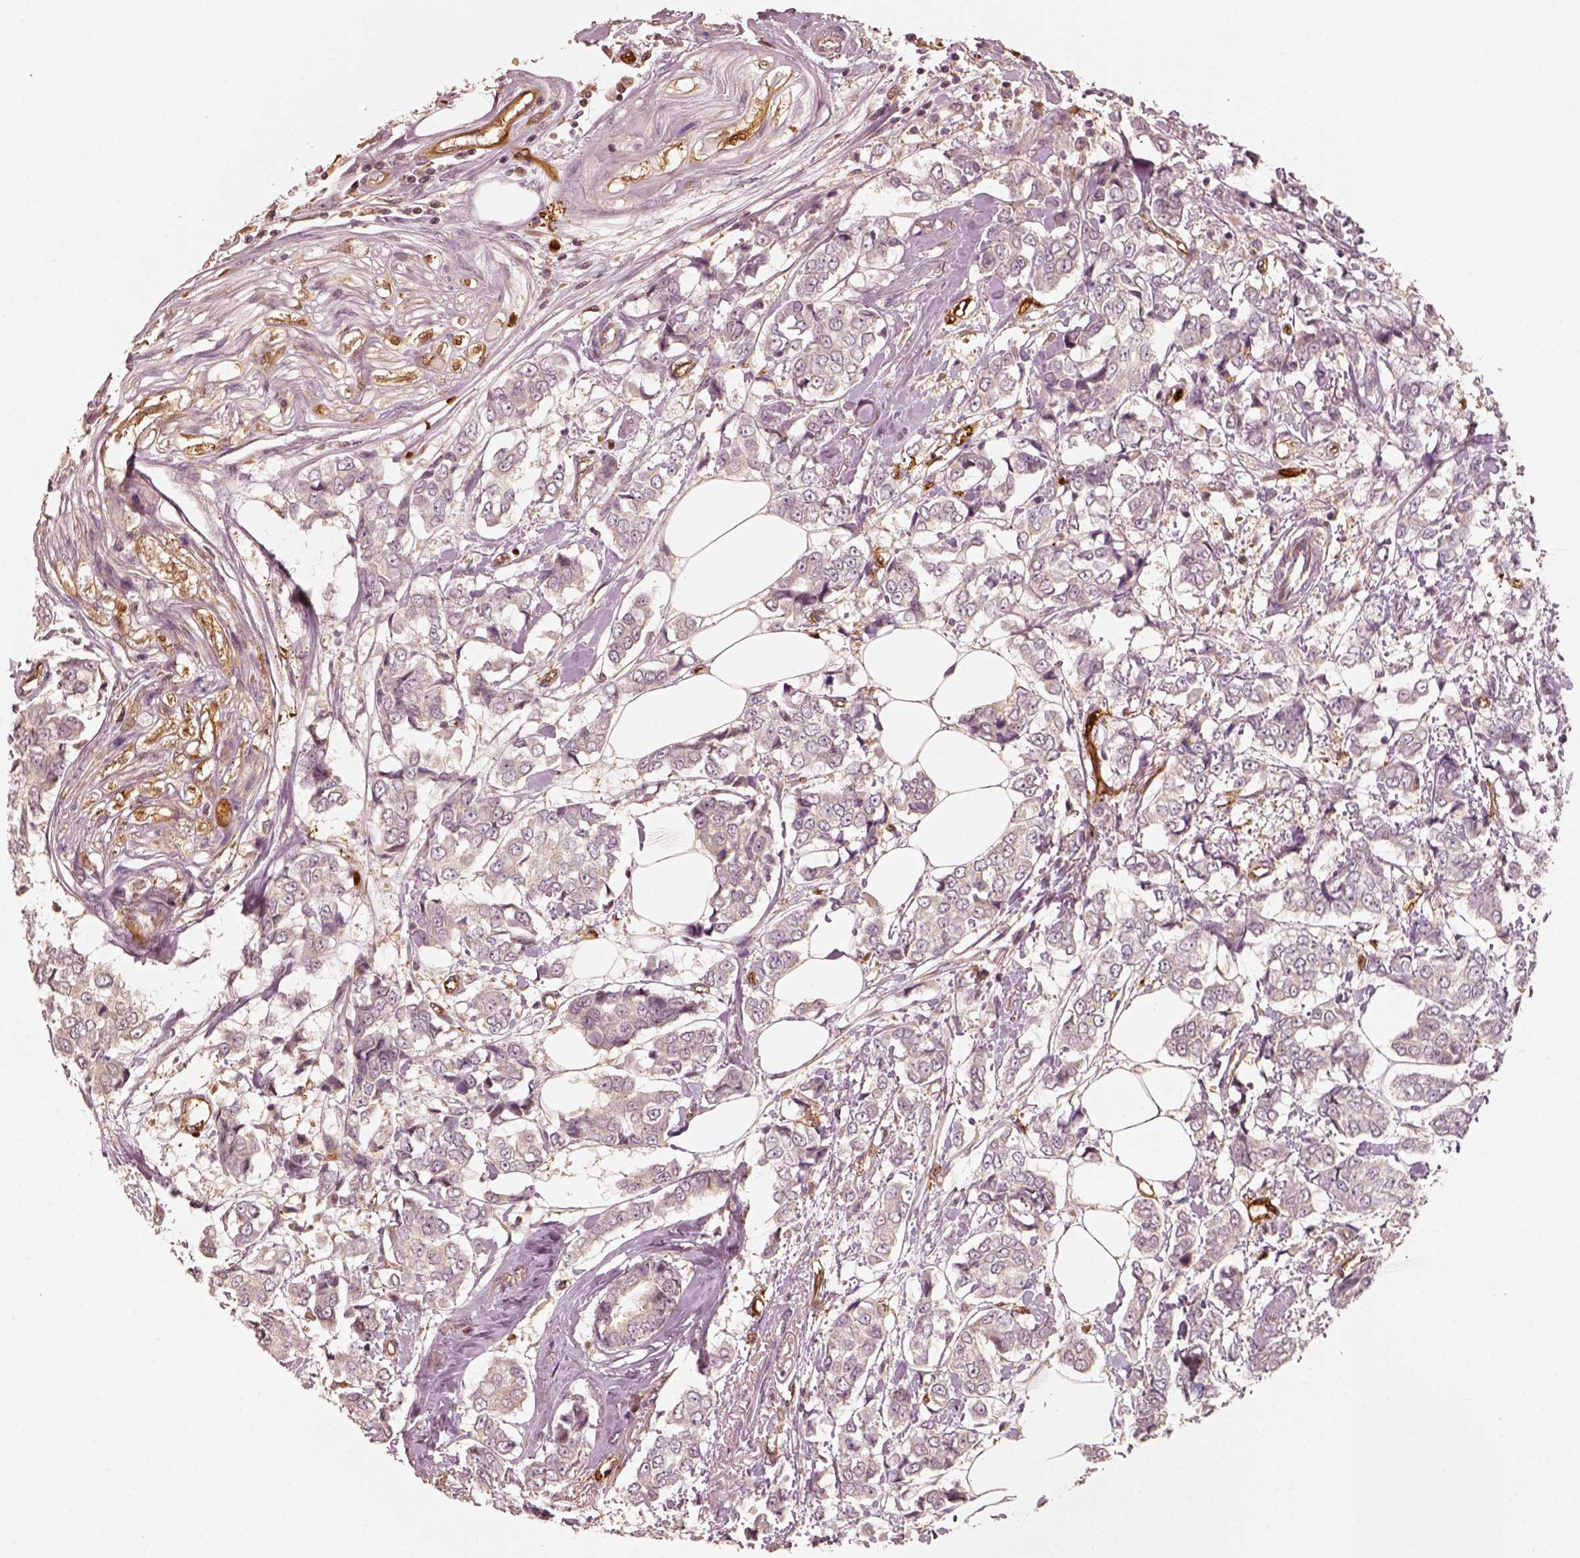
{"staining": {"intensity": "negative", "quantity": "none", "location": "none"}, "tissue": "breast cancer", "cell_type": "Tumor cells", "image_type": "cancer", "snomed": [{"axis": "morphology", "description": "Duct carcinoma"}, {"axis": "topography", "description": "Breast"}], "caption": "There is no significant staining in tumor cells of intraductal carcinoma (breast).", "gene": "FSCN1", "patient": {"sex": "female", "age": 94}}